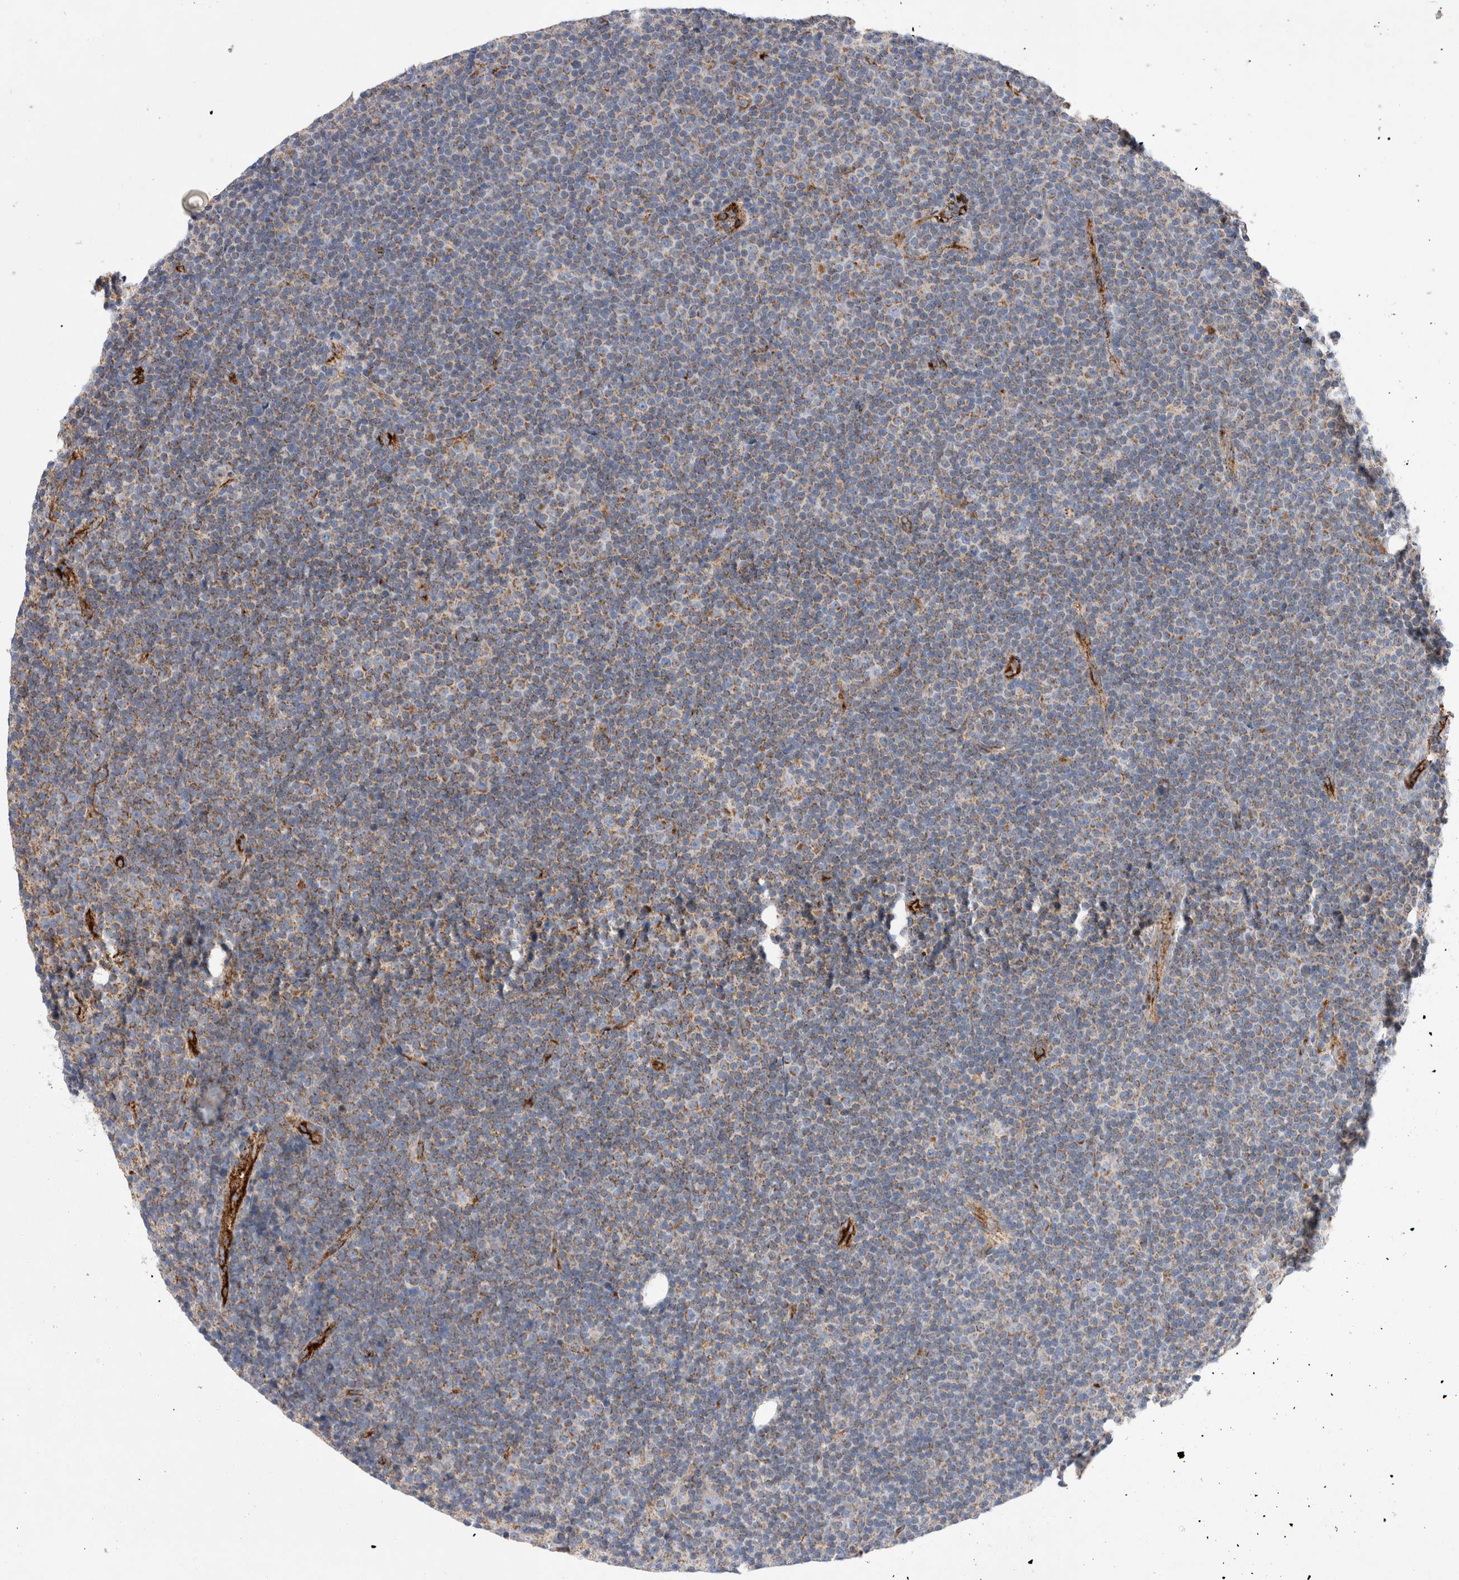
{"staining": {"intensity": "moderate", "quantity": ">75%", "location": "cytoplasmic/membranous"}, "tissue": "lymphoma", "cell_type": "Tumor cells", "image_type": "cancer", "snomed": [{"axis": "morphology", "description": "Malignant lymphoma, non-Hodgkin's type, Low grade"}, {"axis": "topography", "description": "Lymph node"}], "caption": "The image shows immunohistochemical staining of malignant lymphoma, non-Hodgkin's type (low-grade). There is moderate cytoplasmic/membranous positivity is seen in about >75% of tumor cells. The staining is performed using DAB brown chromogen to label protein expression. The nuclei are counter-stained blue using hematoxylin.", "gene": "IARS2", "patient": {"sex": "female", "age": 67}}